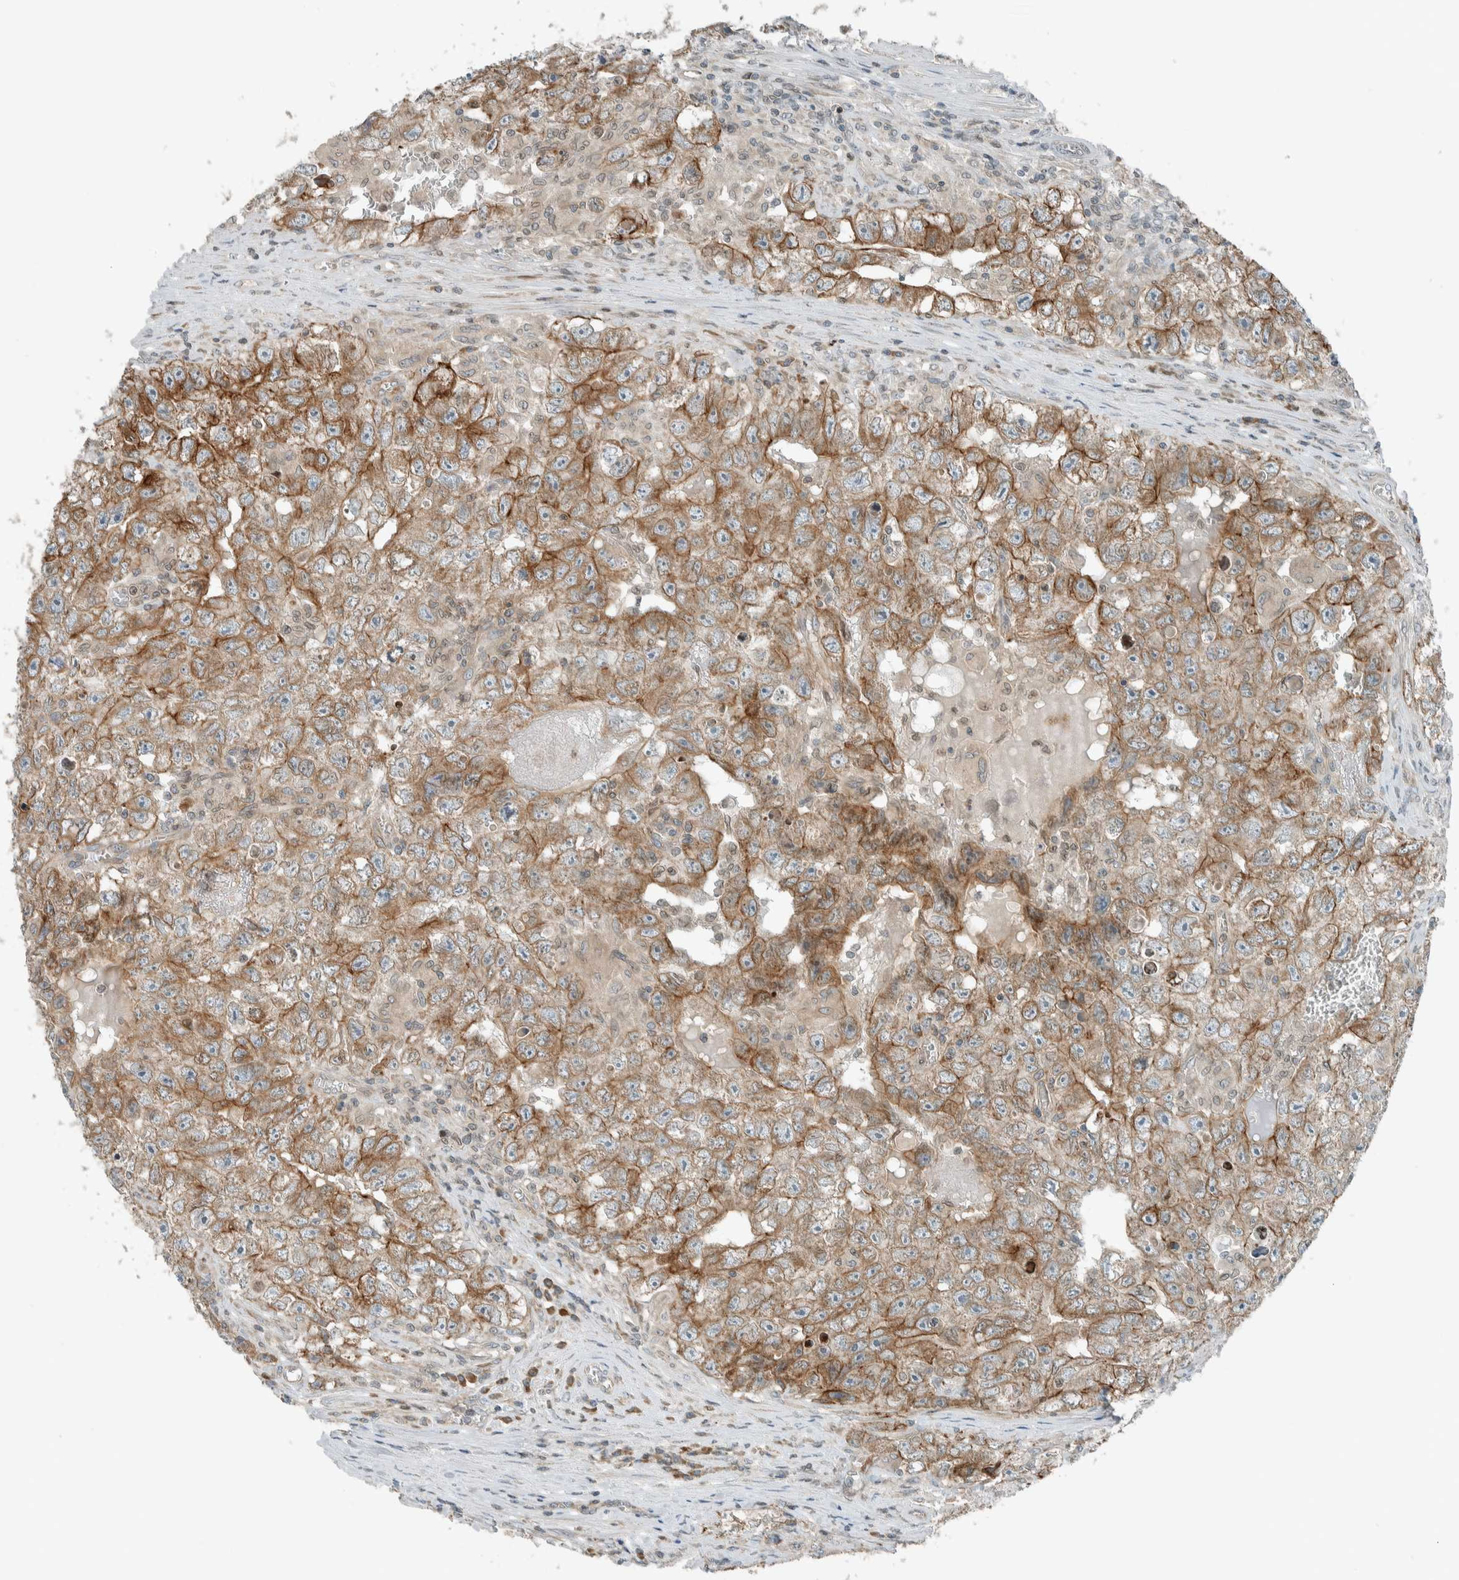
{"staining": {"intensity": "moderate", "quantity": ">75%", "location": "cytoplasmic/membranous"}, "tissue": "testis cancer", "cell_type": "Tumor cells", "image_type": "cancer", "snomed": [{"axis": "morphology", "description": "Seminoma, NOS"}, {"axis": "morphology", "description": "Carcinoma, Embryonal, NOS"}, {"axis": "topography", "description": "Testis"}], "caption": "Approximately >75% of tumor cells in testis embryonal carcinoma show moderate cytoplasmic/membranous protein positivity as visualized by brown immunohistochemical staining.", "gene": "SEL1L", "patient": {"sex": "male", "age": 43}}